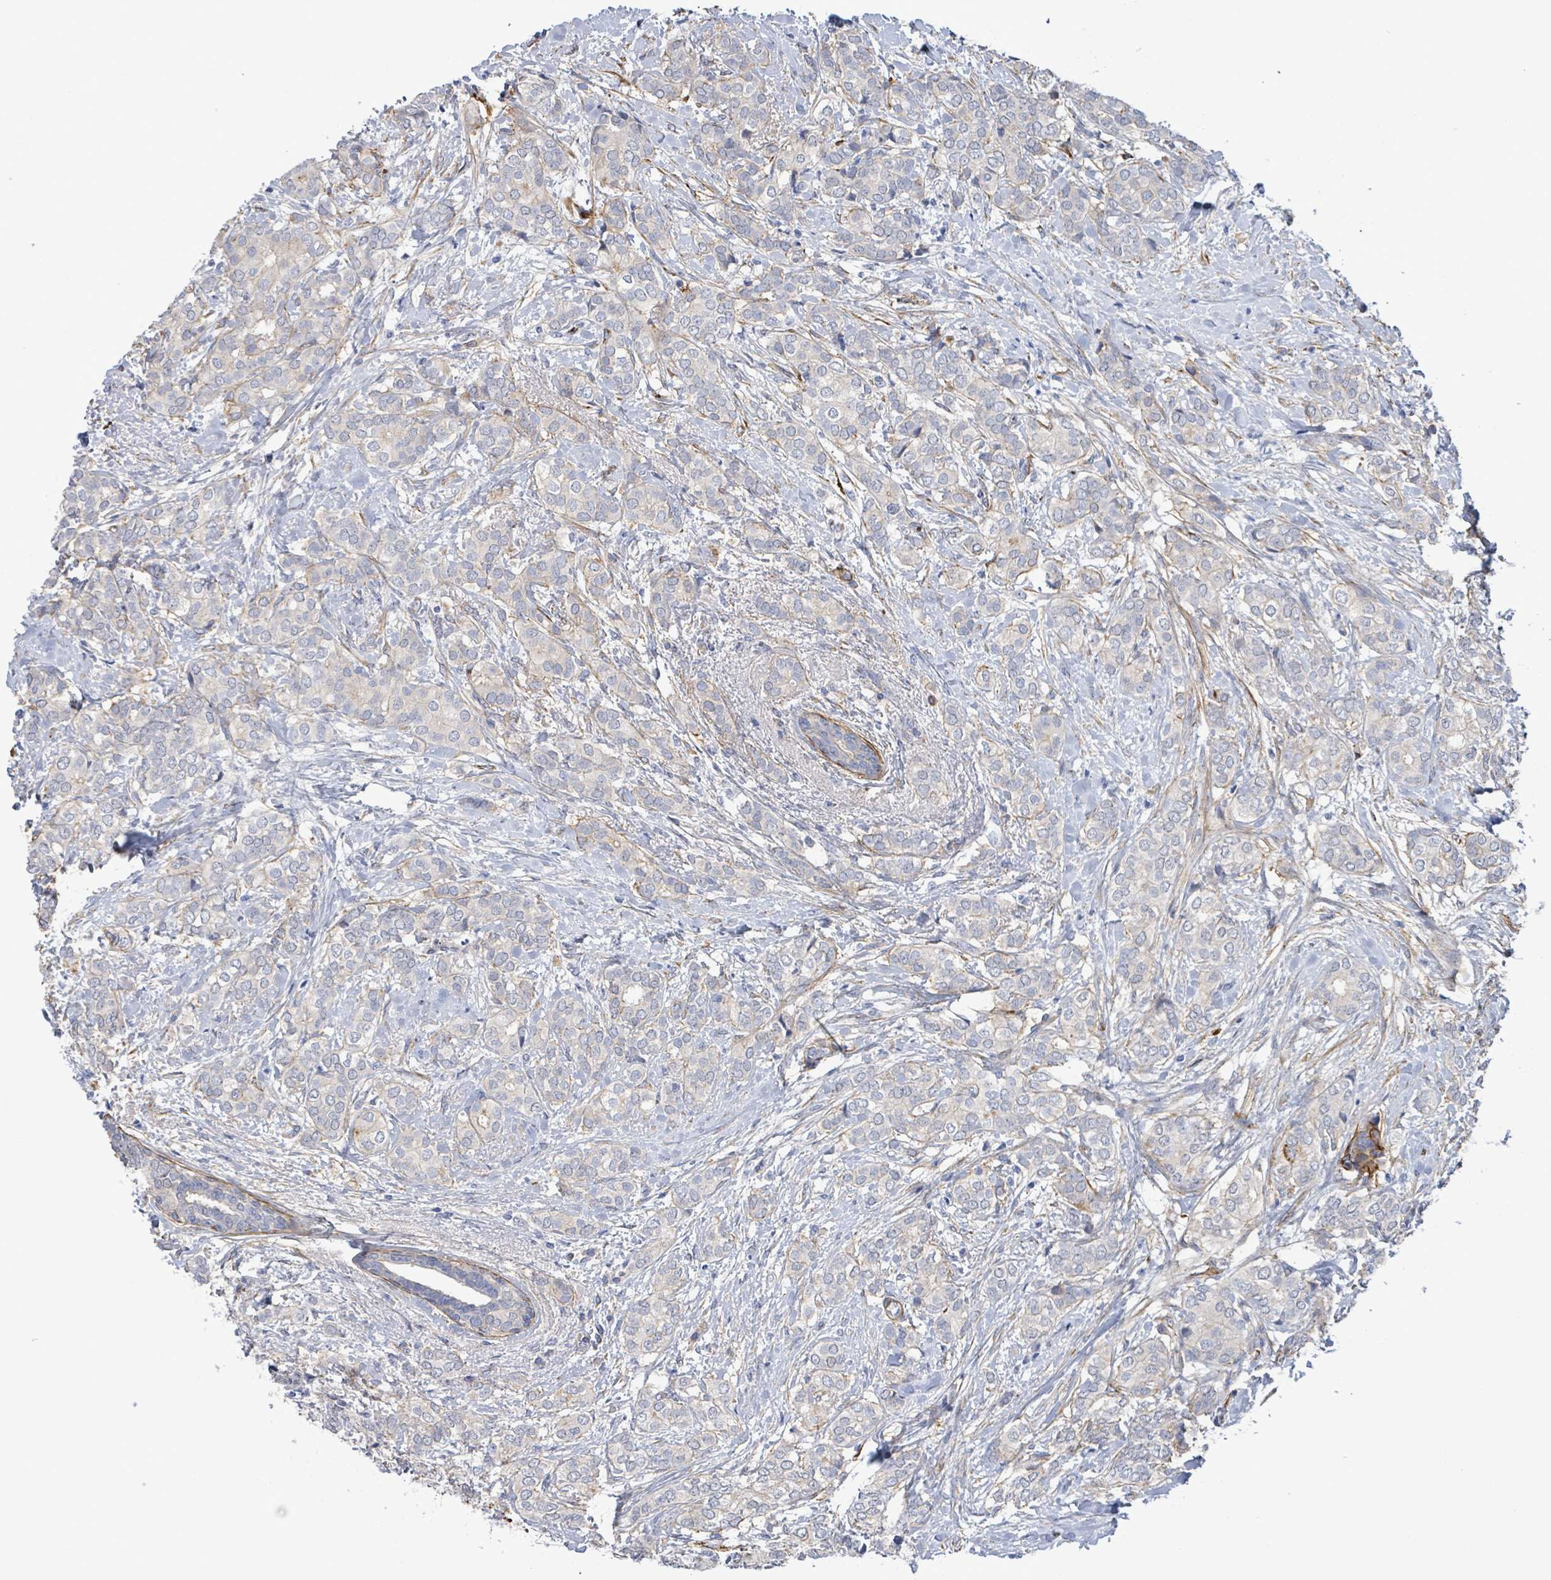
{"staining": {"intensity": "negative", "quantity": "none", "location": "none"}, "tissue": "breast cancer", "cell_type": "Tumor cells", "image_type": "cancer", "snomed": [{"axis": "morphology", "description": "Duct carcinoma"}, {"axis": "topography", "description": "Breast"}], "caption": "Immunohistochemical staining of breast cancer (intraductal carcinoma) shows no significant positivity in tumor cells.", "gene": "DMRTC1B", "patient": {"sex": "female", "age": 73}}